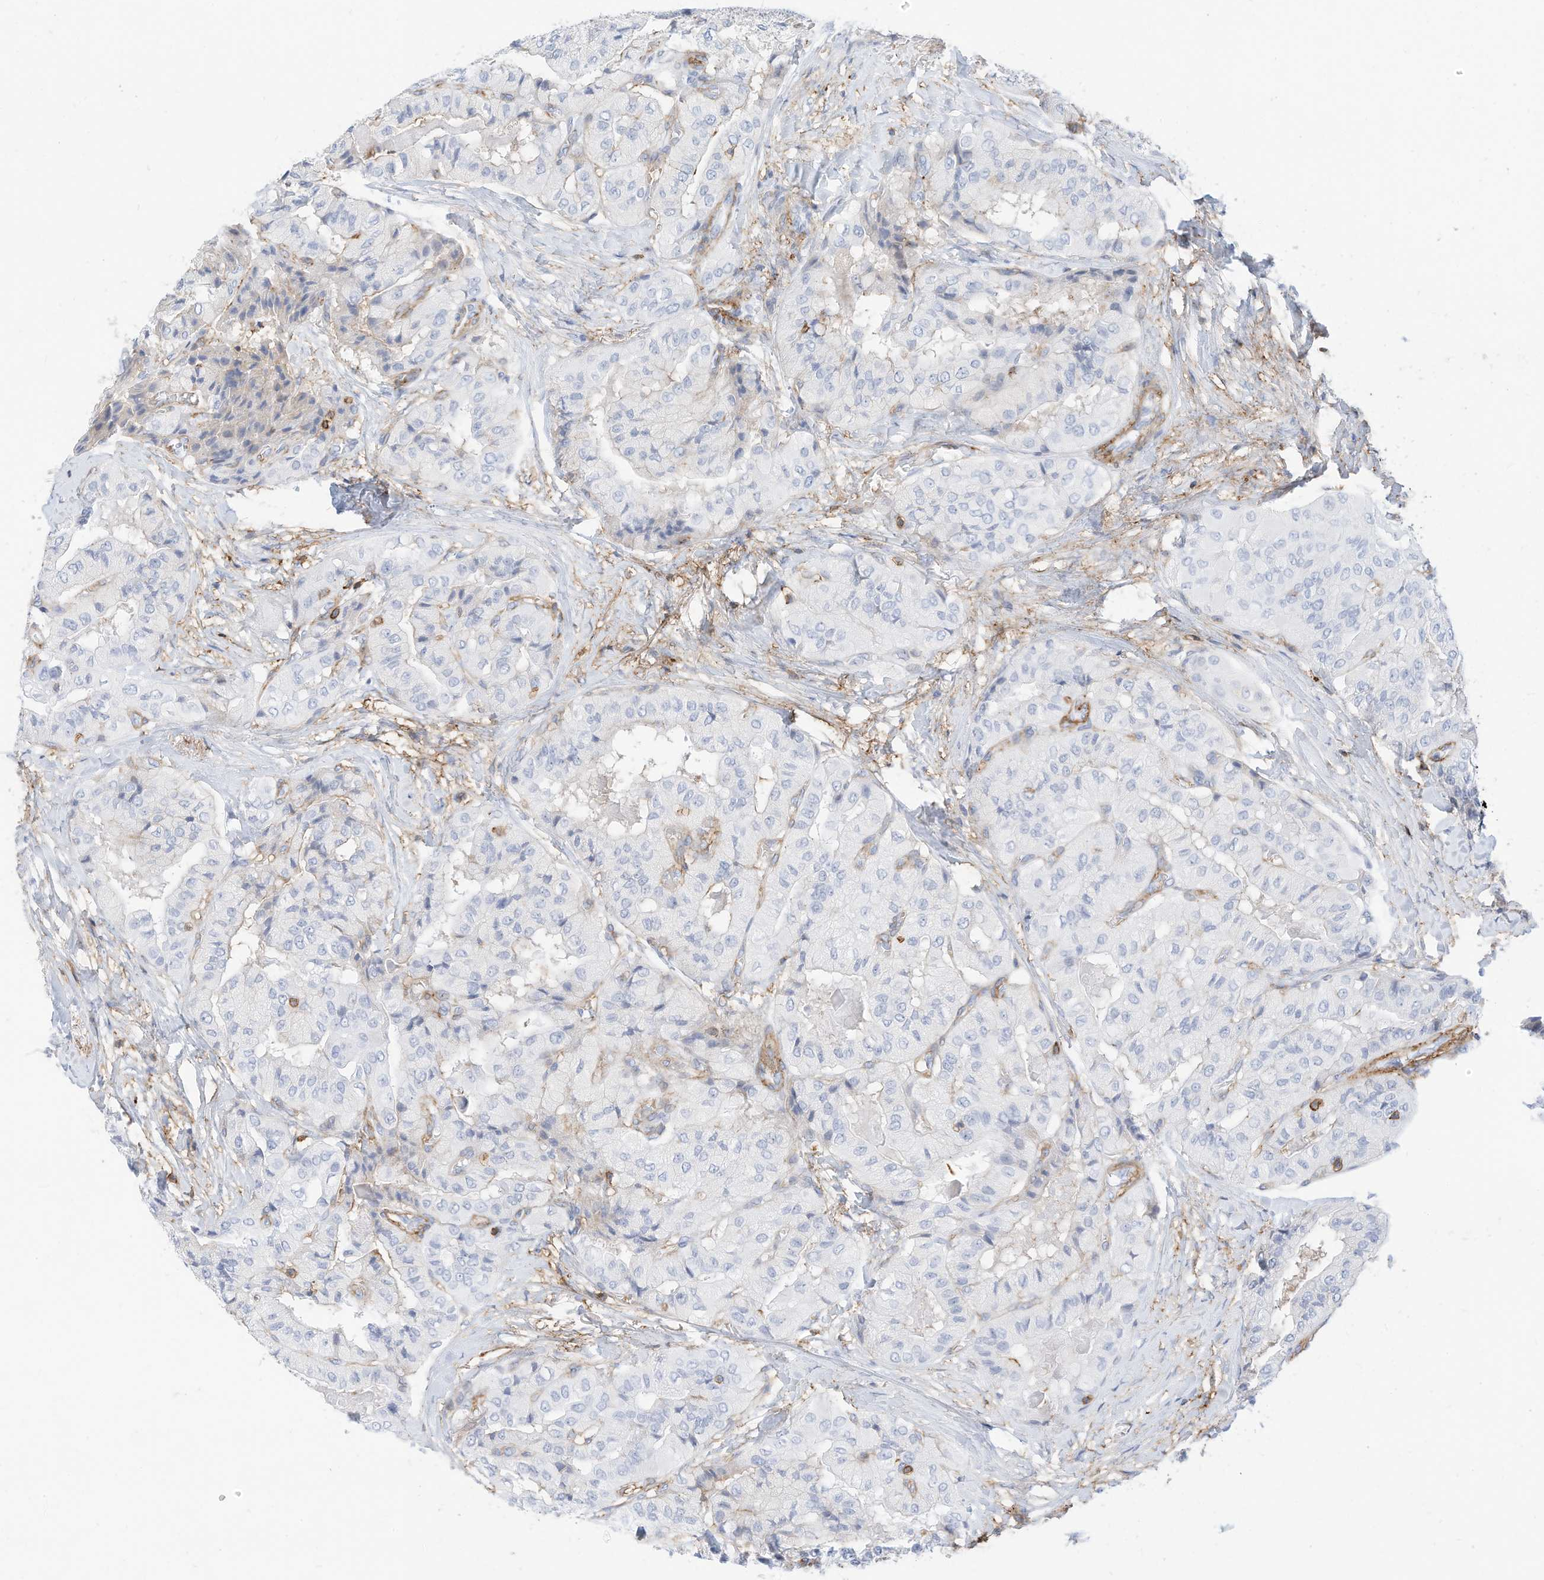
{"staining": {"intensity": "negative", "quantity": "none", "location": "none"}, "tissue": "thyroid cancer", "cell_type": "Tumor cells", "image_type": "cancer", "snomed": [{"axis": "morphology", "description": "Papillary adenocarcinoma, NOS"}, {"axis": "topography", "description": "Thyroid gland"}], "caption": "Thyroid cancer was stained to show a protein in brown. There is no significant positivity in tumor cells.", "gene": "TXNDC9", "patient": {"sex": "female", "age": 59}}